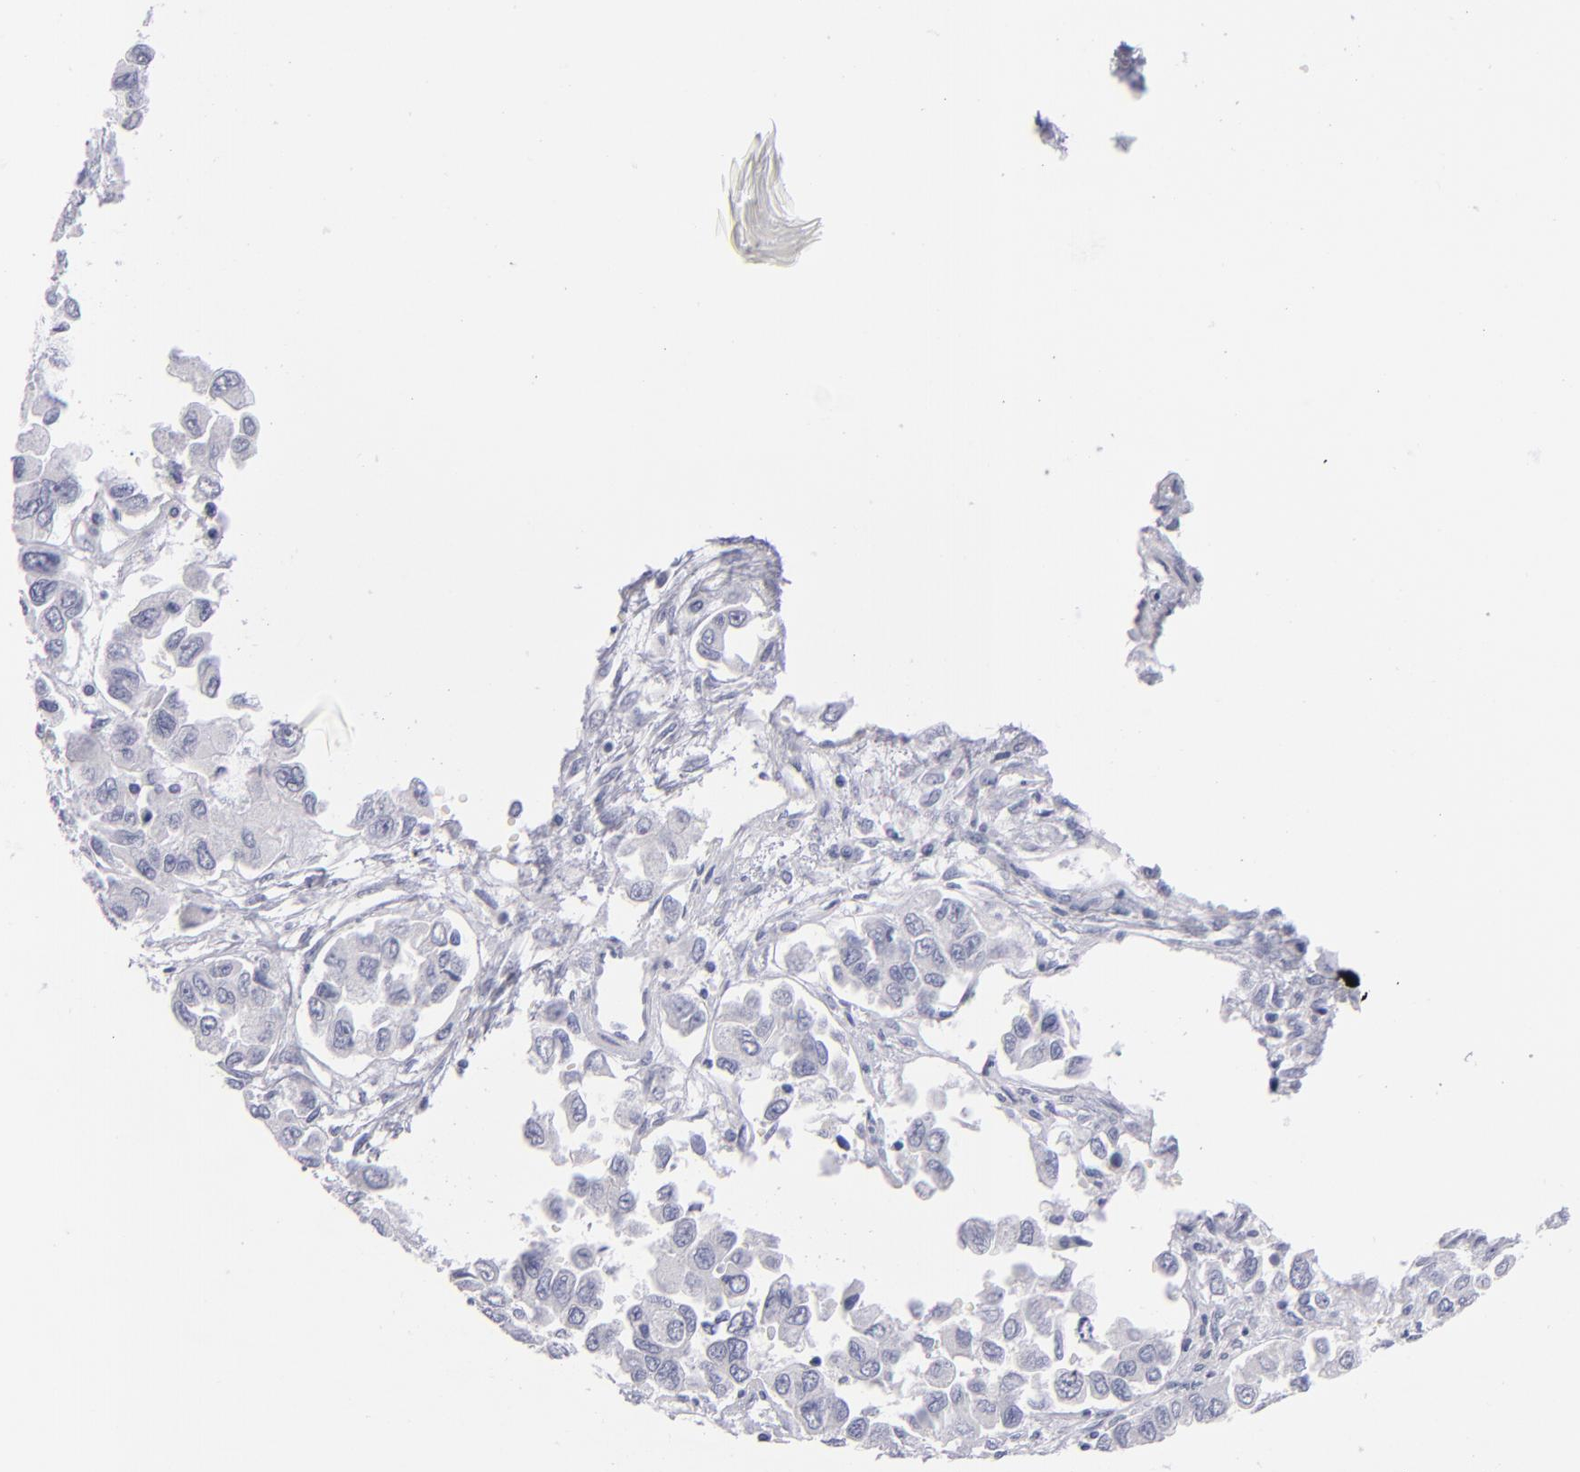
{"staining": {"intensity": "negative", "quantity": "none", "location": "none"}, "tissue": "ovarian cancer", "cell_type": "Tumor cells", "image_type": "cancer", "snomed": [{"axis": "morphology", "description": "Cystadenocarcinoma, serous, NOS"}, {"axis": "topography", "description": "Ovary"}], "caption": "Human ovarian cancer (serous cystadenocarcinoma) stained for a protein using immunohistochemistry (IHC) shows no expression in tumor cells.", "gene": "MYH11", "patient": {"sex": "female", "age": 84}}